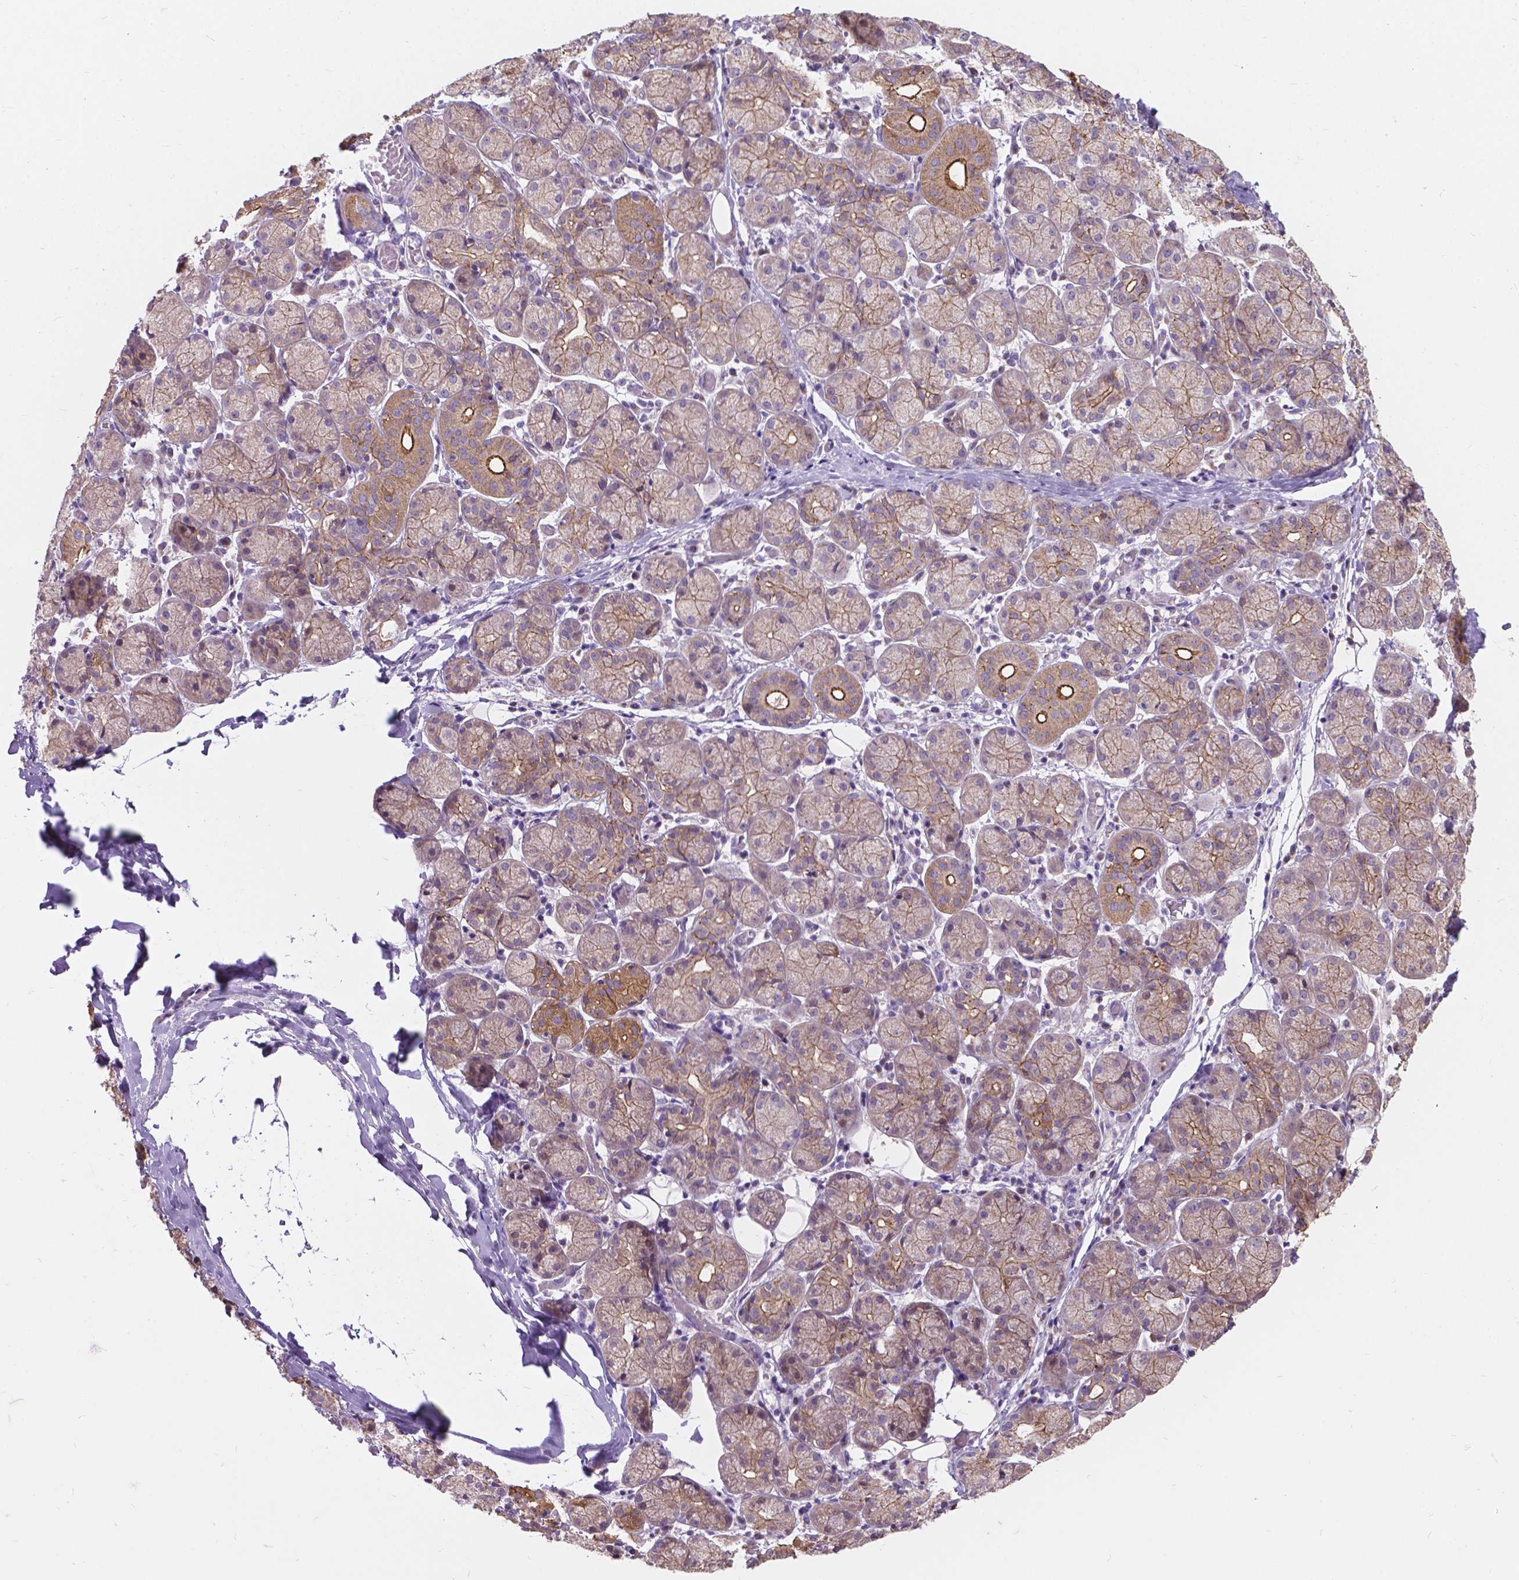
{"staining": {"intensity": "moderate", "quantity": "<25%", "location": "cytoplasmic/membranous"}, "tissue": "salivary gland", "cell_type": "Glandular cells", "image_type": "normal", "snomed": [{"axis": "morphology", "description": "Normal tissue, NOS"}, {"axis": "topography", "description": "Salivary gland"}, {"axis": "topography", "description": "Peripheral nerve tissue"}], "caption": "Protein analysis of normal salivary gland displays moderate cytoplasmic/membranous staining in approximately <25% of glandular cells.", "gene": "MYH14", "patient": {"sex": "female", "age": 24}}